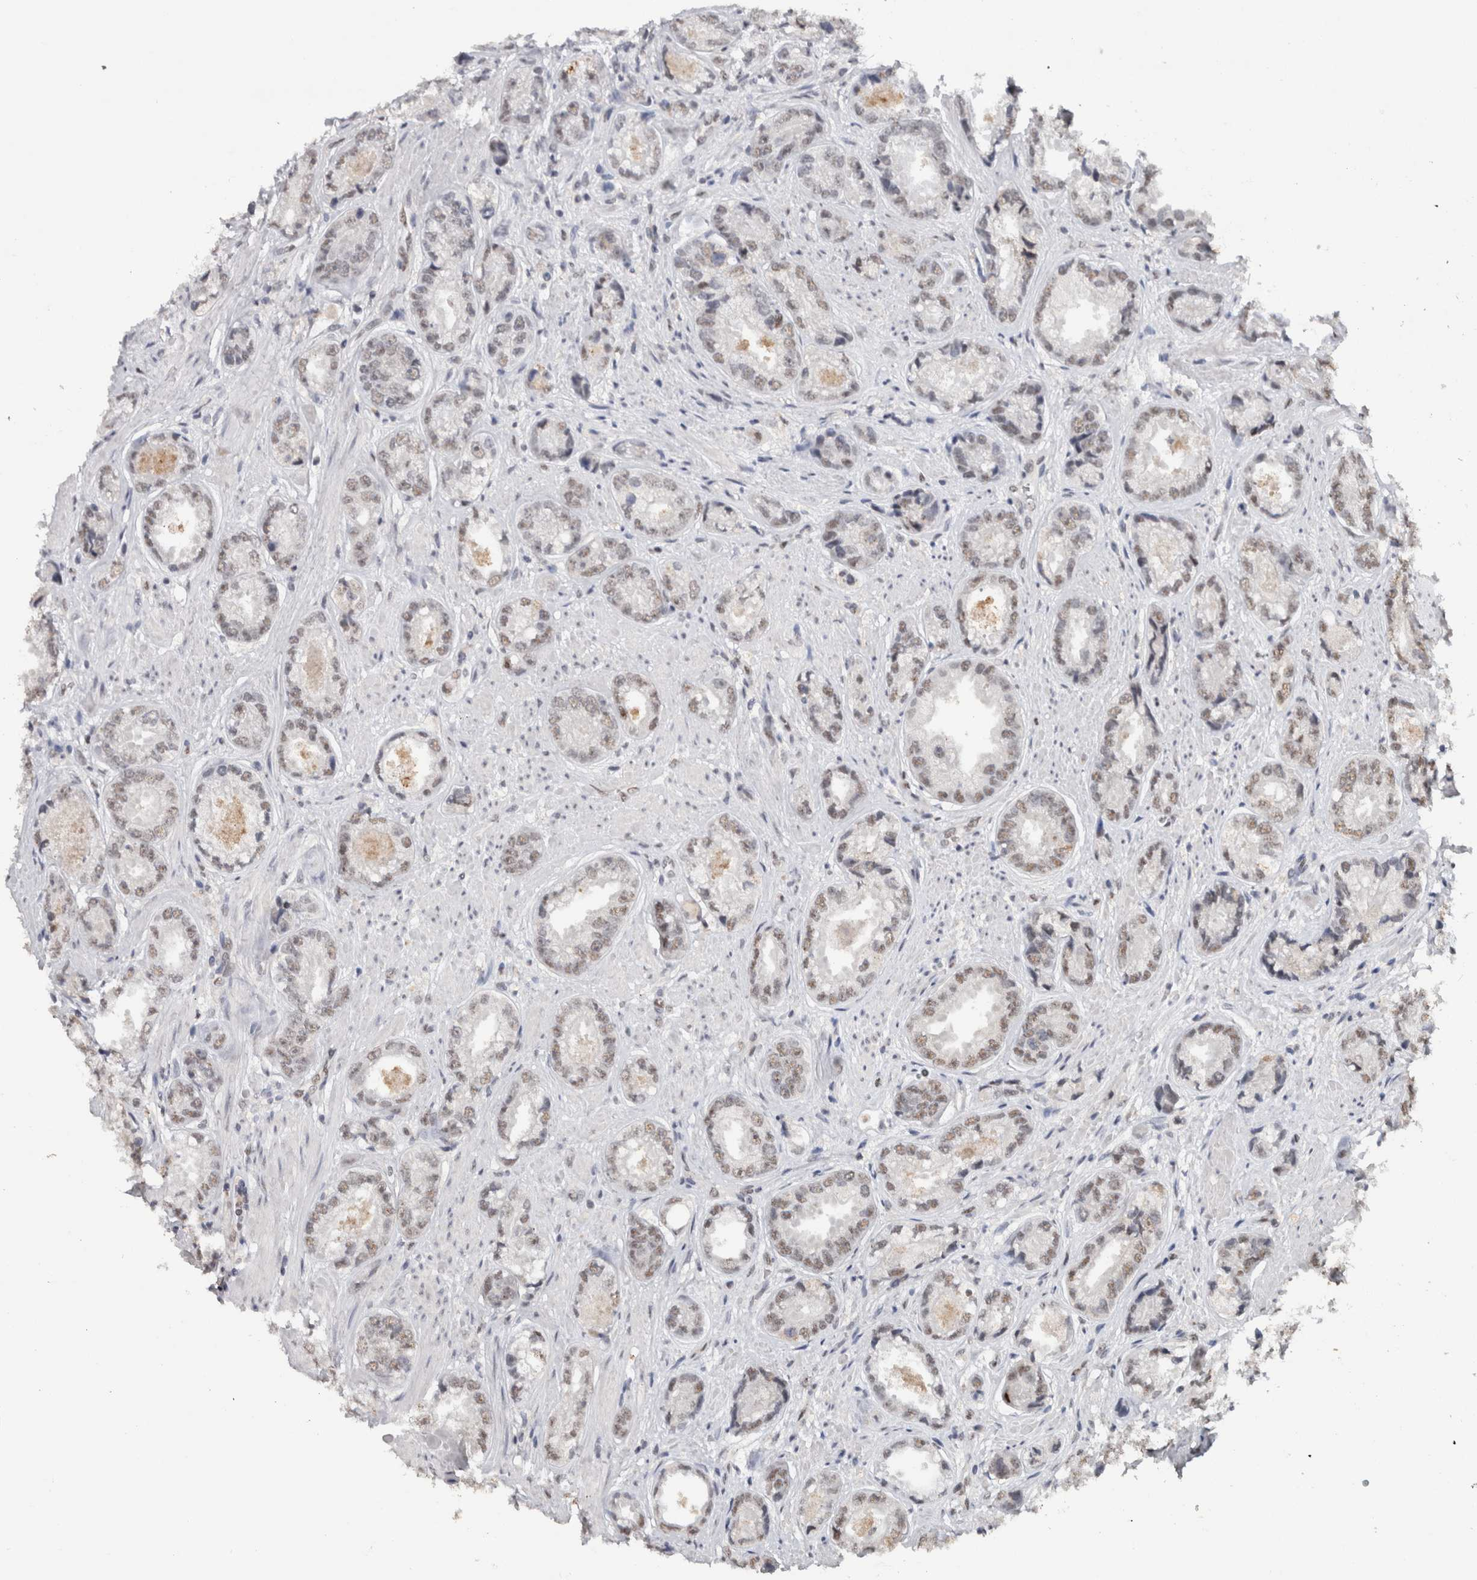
{"staining": {"intensity": "weak", "quantity": "<25%", "location": "nuclear"}, "tissue": "prostate cancer", "cell_type": "Tumor cells", "image_type": "cancer", "snomed": [{"axis": "morphology", "description": "Adenocarcinoma, High grade"}, {"axis": "topography", "description": "Prostate"}], "caption": "Histopathology image shows no significant protein expression in tumor cells of prostate cancer (high-grade adenocarcinoma). The staining was performed using DAB (3,3'-diaminobenzidine) to visualize the protein expression in brown, while the nuclei were stained in blue with hematoxylin (Magnification: 20x).", "gene": "RPS6KA2", "patient": {"sex": "male", "age": 61}}